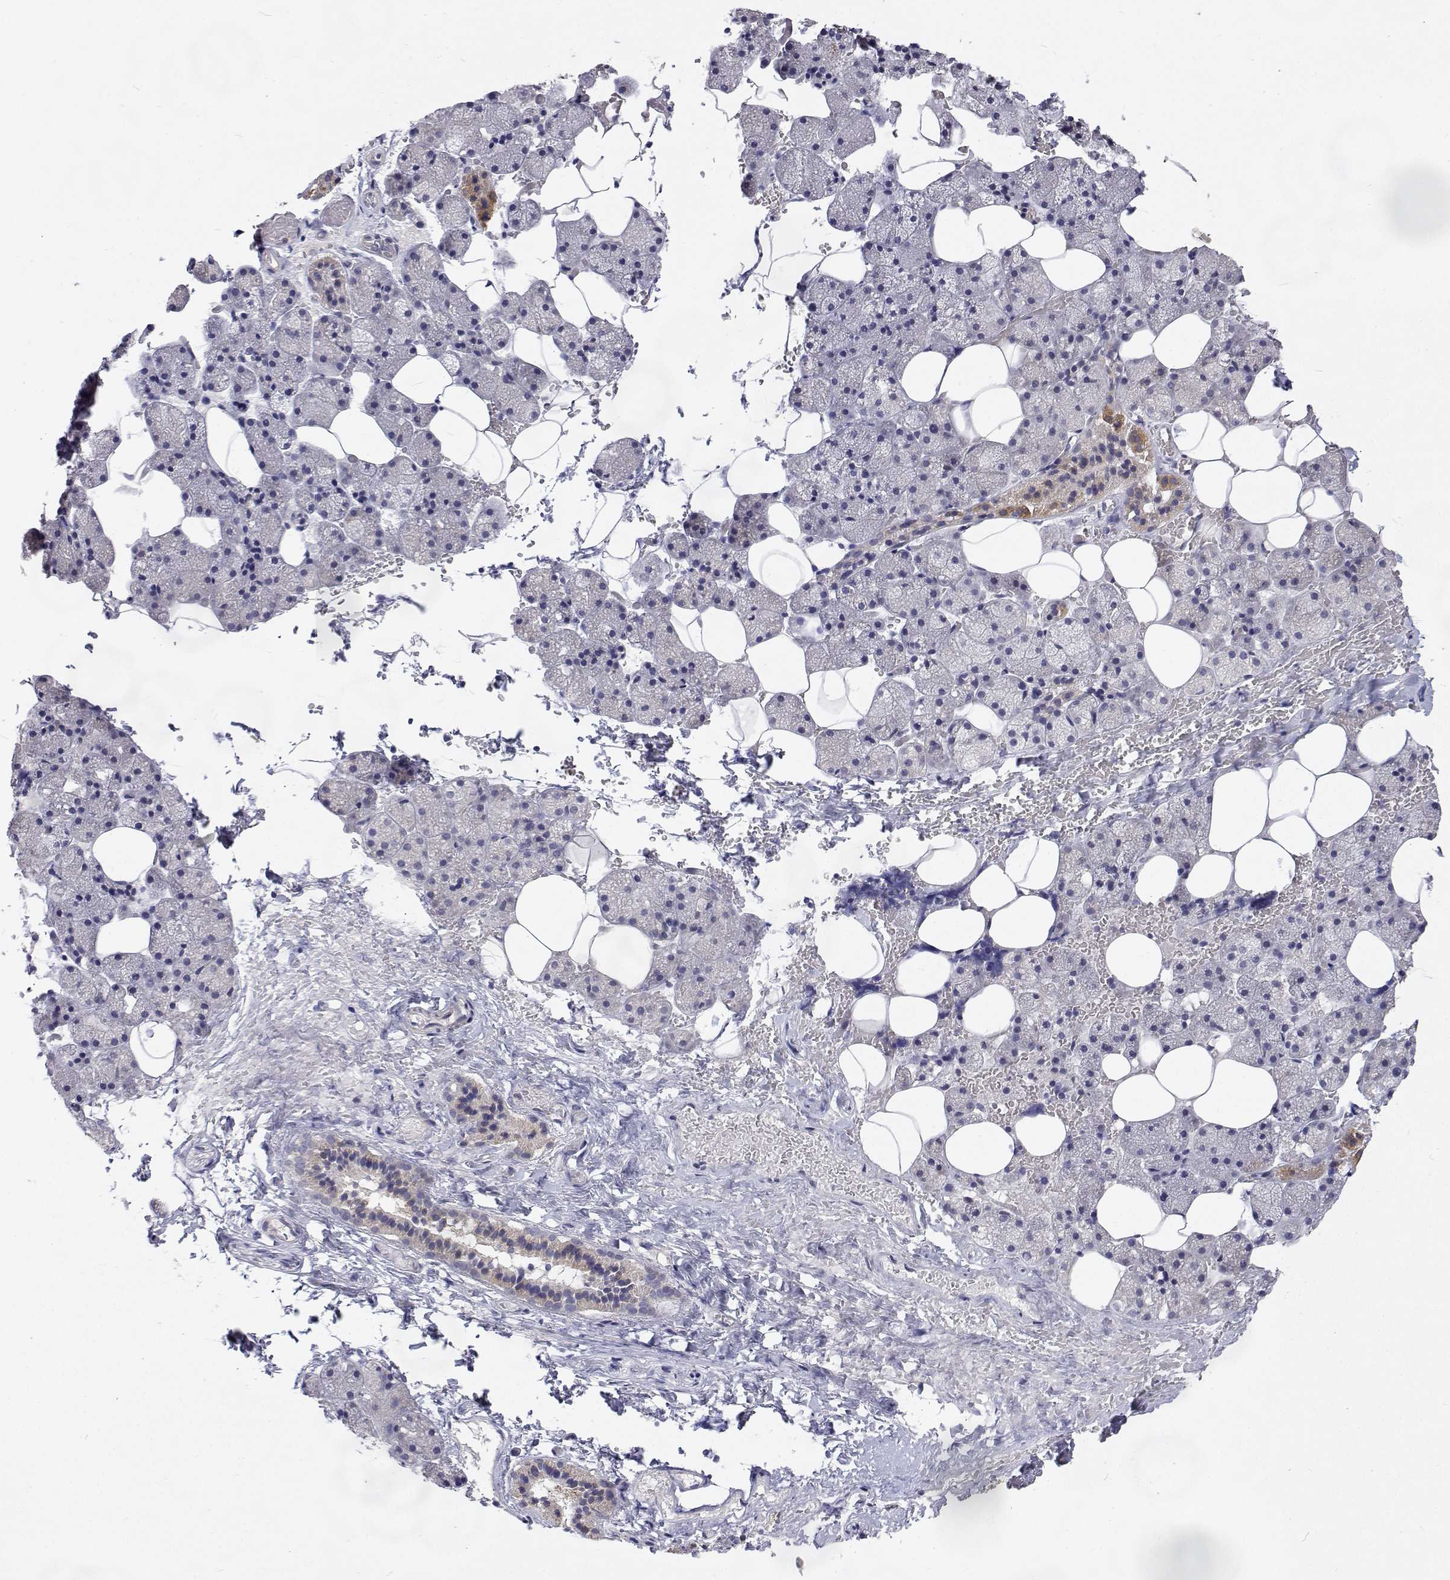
{"staining": {"intensity": "negative", "quantity": "none", "location": "none"}, "tissue": "salivary gland", "cell_type": "Glandular cells", "image_type": "normal", "snomed": [{"axis": "morphology", "description": "Normal tissue, NOS"}, {"axis": "topography", "description": "Salivary gland"}, {"axis": "topography", "description": "Peripheral nerve tissue"}], "caption": "The photomicrograph shows no staining of glandular cells in unremarkable salivary gland.", "gene": "TRIM60", "patient": {"sex": "male", "age": 38}}